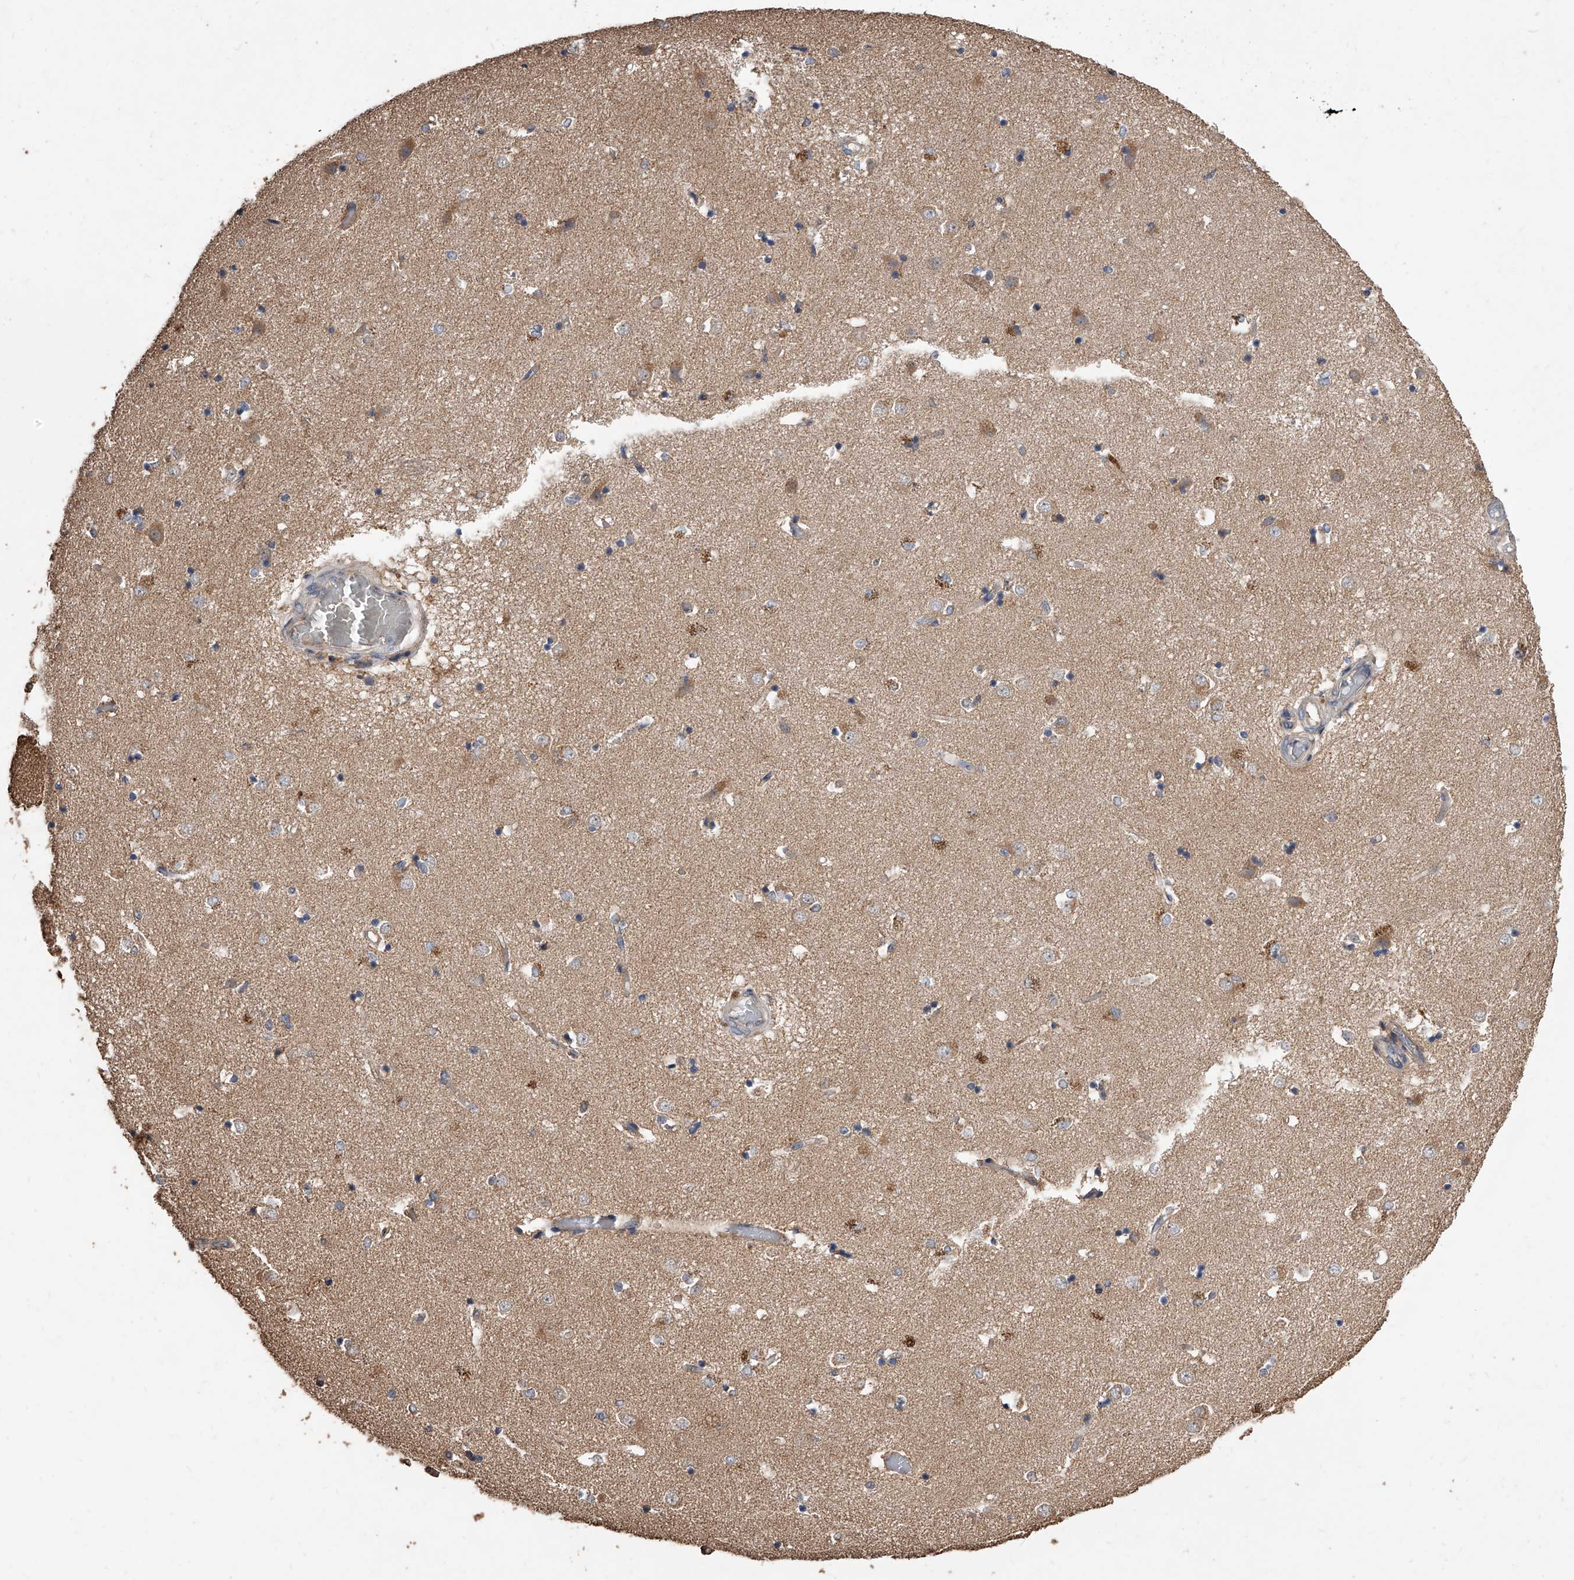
{"staining": {"intensity": "moderate", "quantity": "<25%", "location": "cytoplasmic/membranous"}, "tissue": "caudate", "cell_type": "Glial cells", "image_type": "normal", "snomed": [{"axis": "morphology", "description": "Normal tissue, NOS"}, {"axis": "topography", "description": "Lateral ventricle wall"}], "caption": "A brown stain highlights moderate cytoplasmic/membranous staining of a protein in glial cells of normal human caudate.", "gene": "LTV1", "patient": {"sex": "male", "age": 45}}